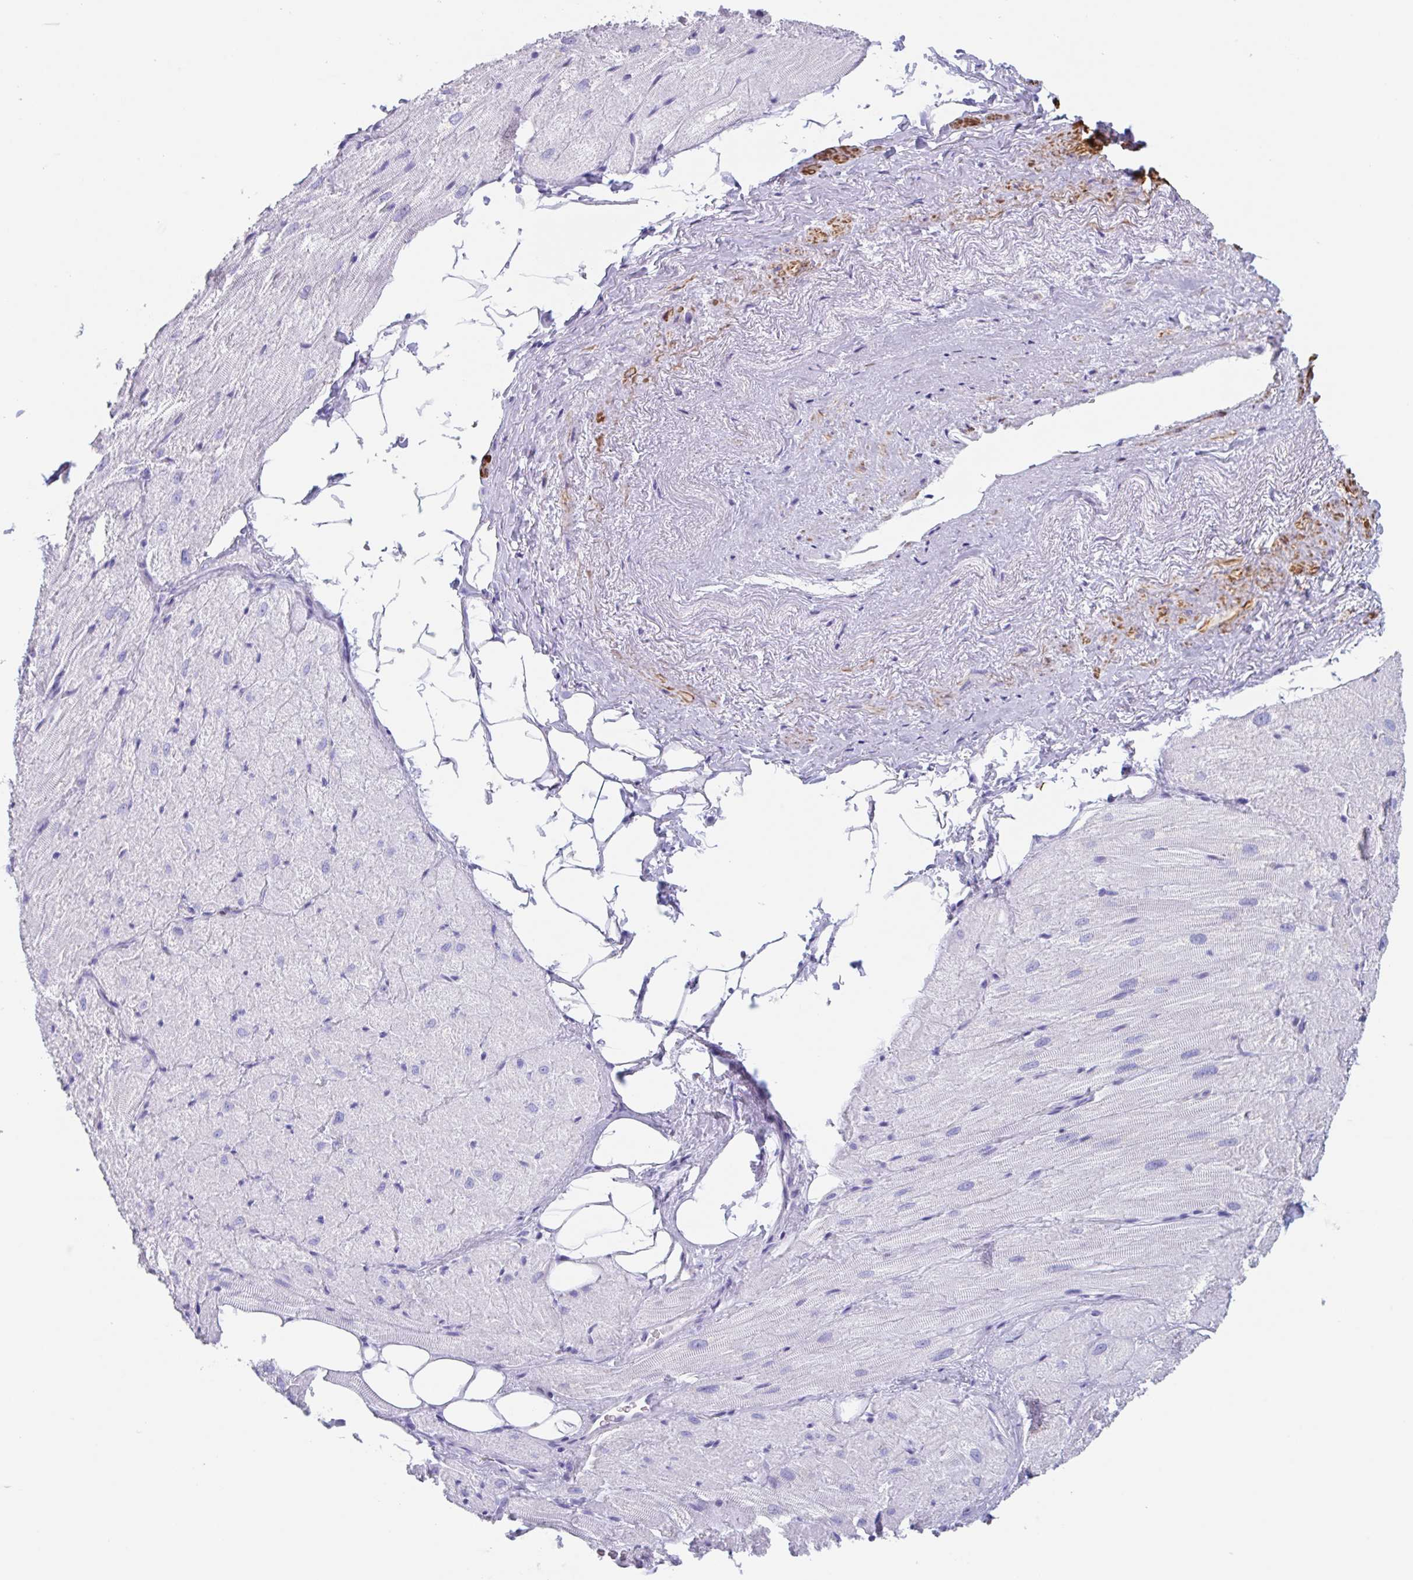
{"staining": {"intensity": "negative", "quantity": "none", "location": "none"}, "tissue": "heart muscle", "cell_type": "Cardiomyocytes", "image_type": "normal", "snomed": [{"axis": "morphology", "description": "Normal tissue, NOS"}, {"axis": "topography", "description": "Heart"}], "caption": "High power microscopy photomicrograph of an immunohistochemistry image of unremarkable heart muscle, revealing no significant expression in cardiomyocytes.", "gene": "TAS2R41", "patient": {"sex": "male", "age": 62}}